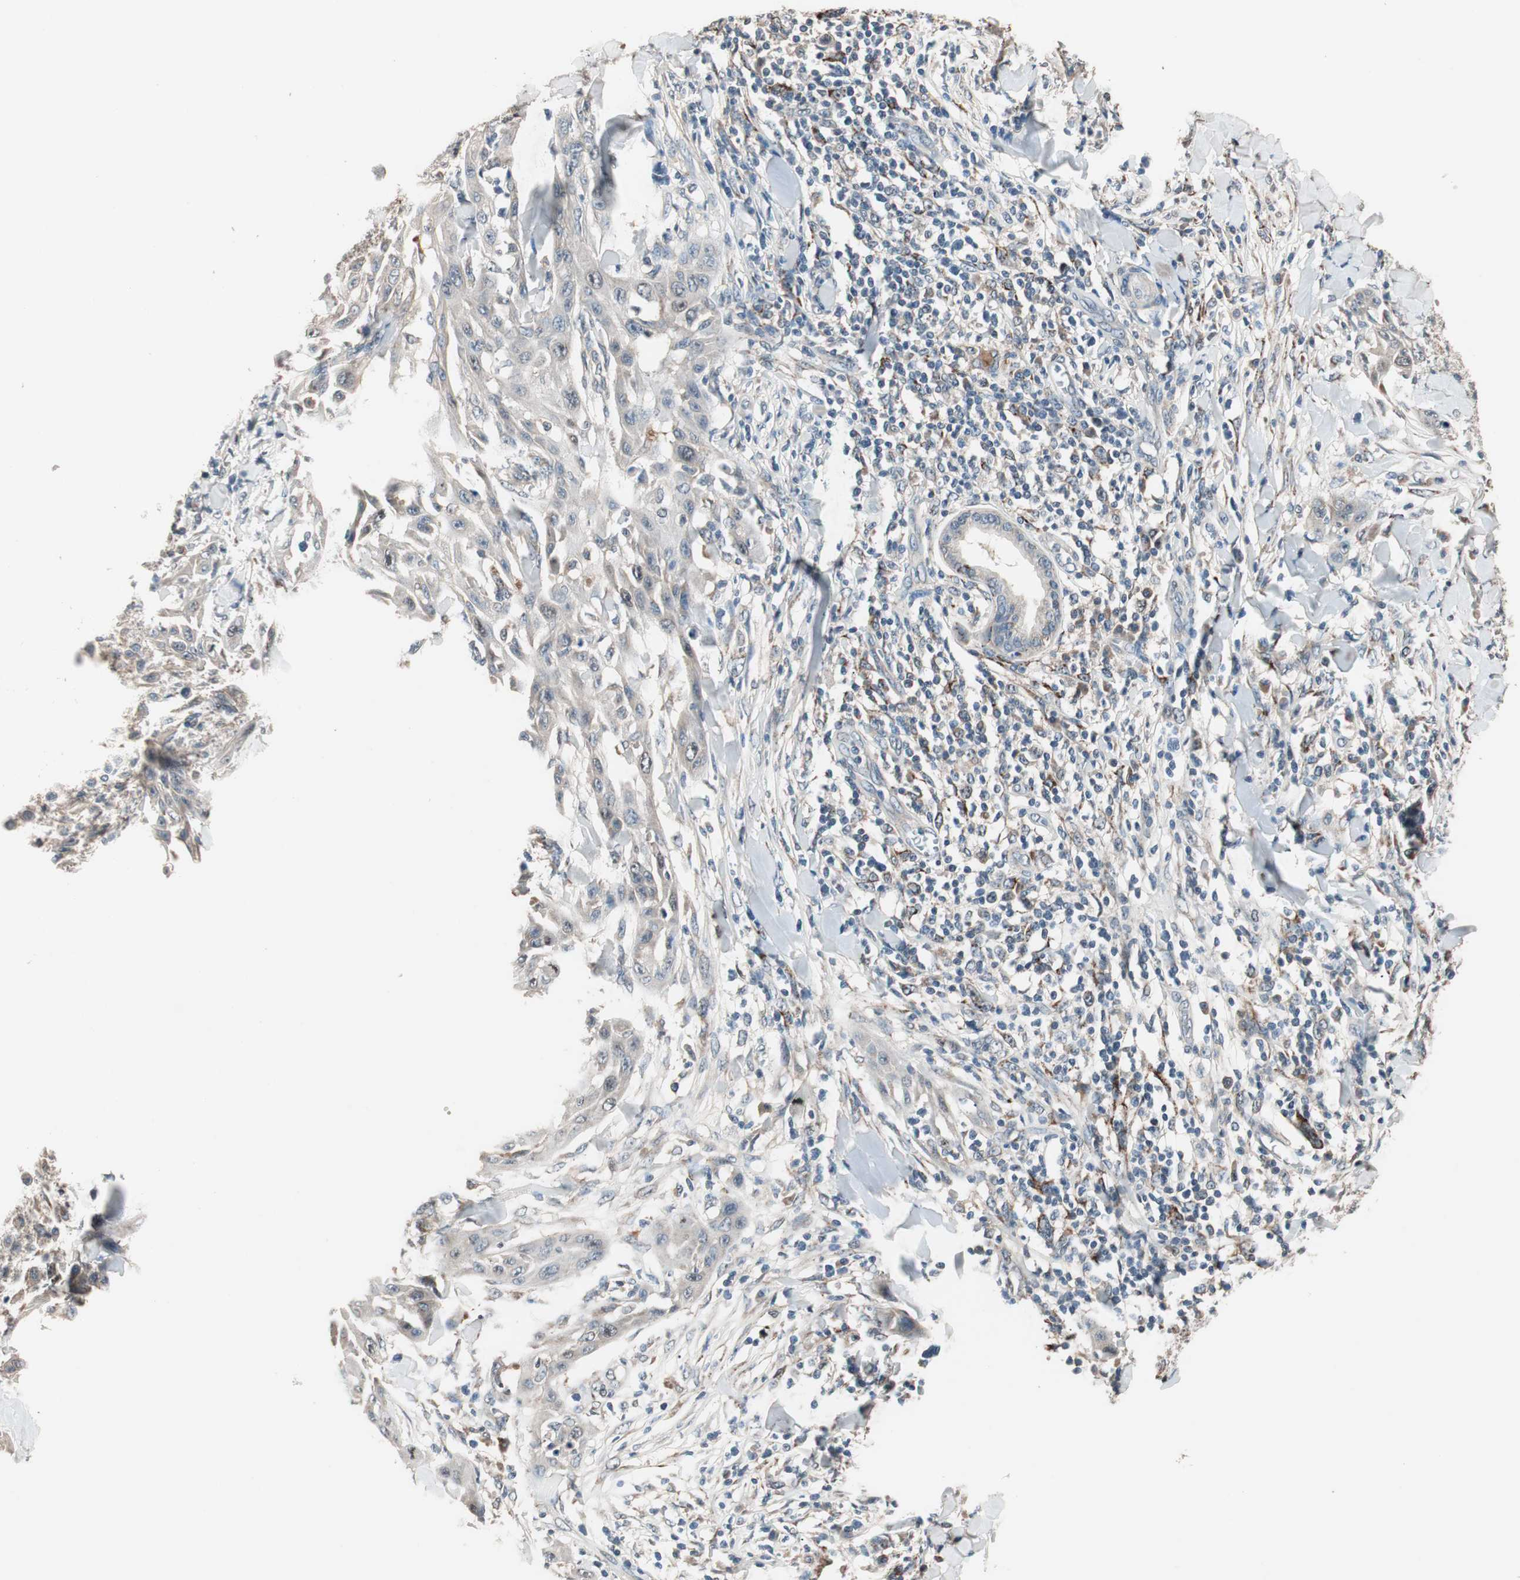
{"staining": {"intensity": "weak", "quantity": ">75%", "location": "cytoplasmic/membranous"}, "tissue": "skin cancer", "cell_type": "Tumor cells", "image_type": "cancer", "snomed": [{"axis": "morphology", "description": "Squamous cell carcinoma, NOS"}, {"axis": "topography", "description": "Skin"}], "caption": "The micrograph exhibits a brown stain indicating the presence of a protein in the cytoplasmic/membranous of tumor cells in skin cancer (squamous cell carcinoma).", "gene": "NFRKB", "patient": {"sex": "male", "age": 24}}